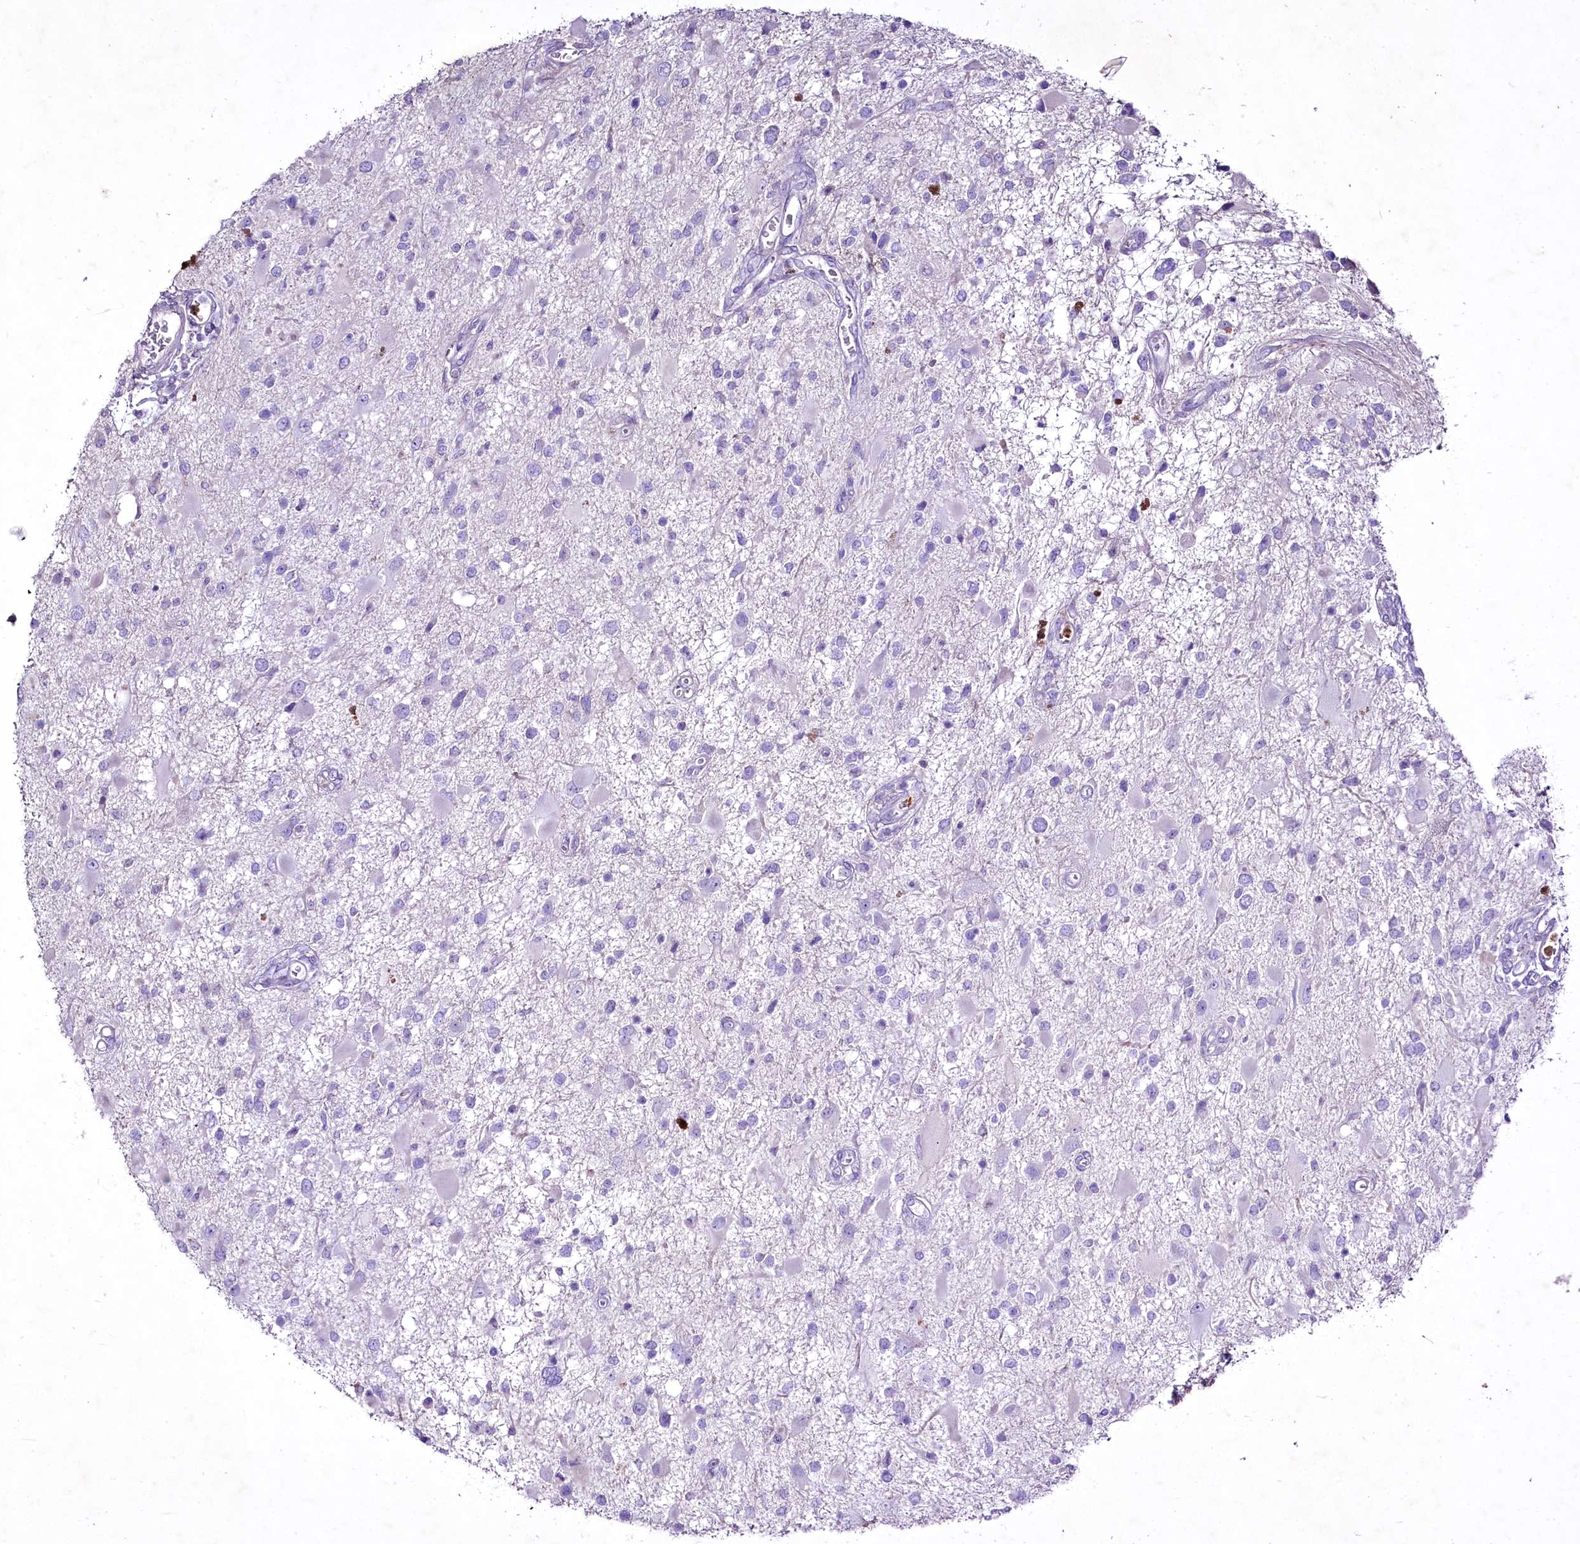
{"staining": {"intensity": "negative", "quantity": "none", "location": "none"}, "tissue": "glioma", "cell_type": "Tumor cells", "image_type": "cancer", "snomed": [{"axis": "morphology", "description": "Glioma, malignant, High grade"}, {"axis": "topography", "description": "Brain"}], "caption": "High magnification brightfield microscopy of glioma stained with DAB (brown) and counterstained with hematoxylin (blue): tumor cells show no significant staining.", "gene": "FAM209B", "patient": {"sex": "male", "age": 53}}